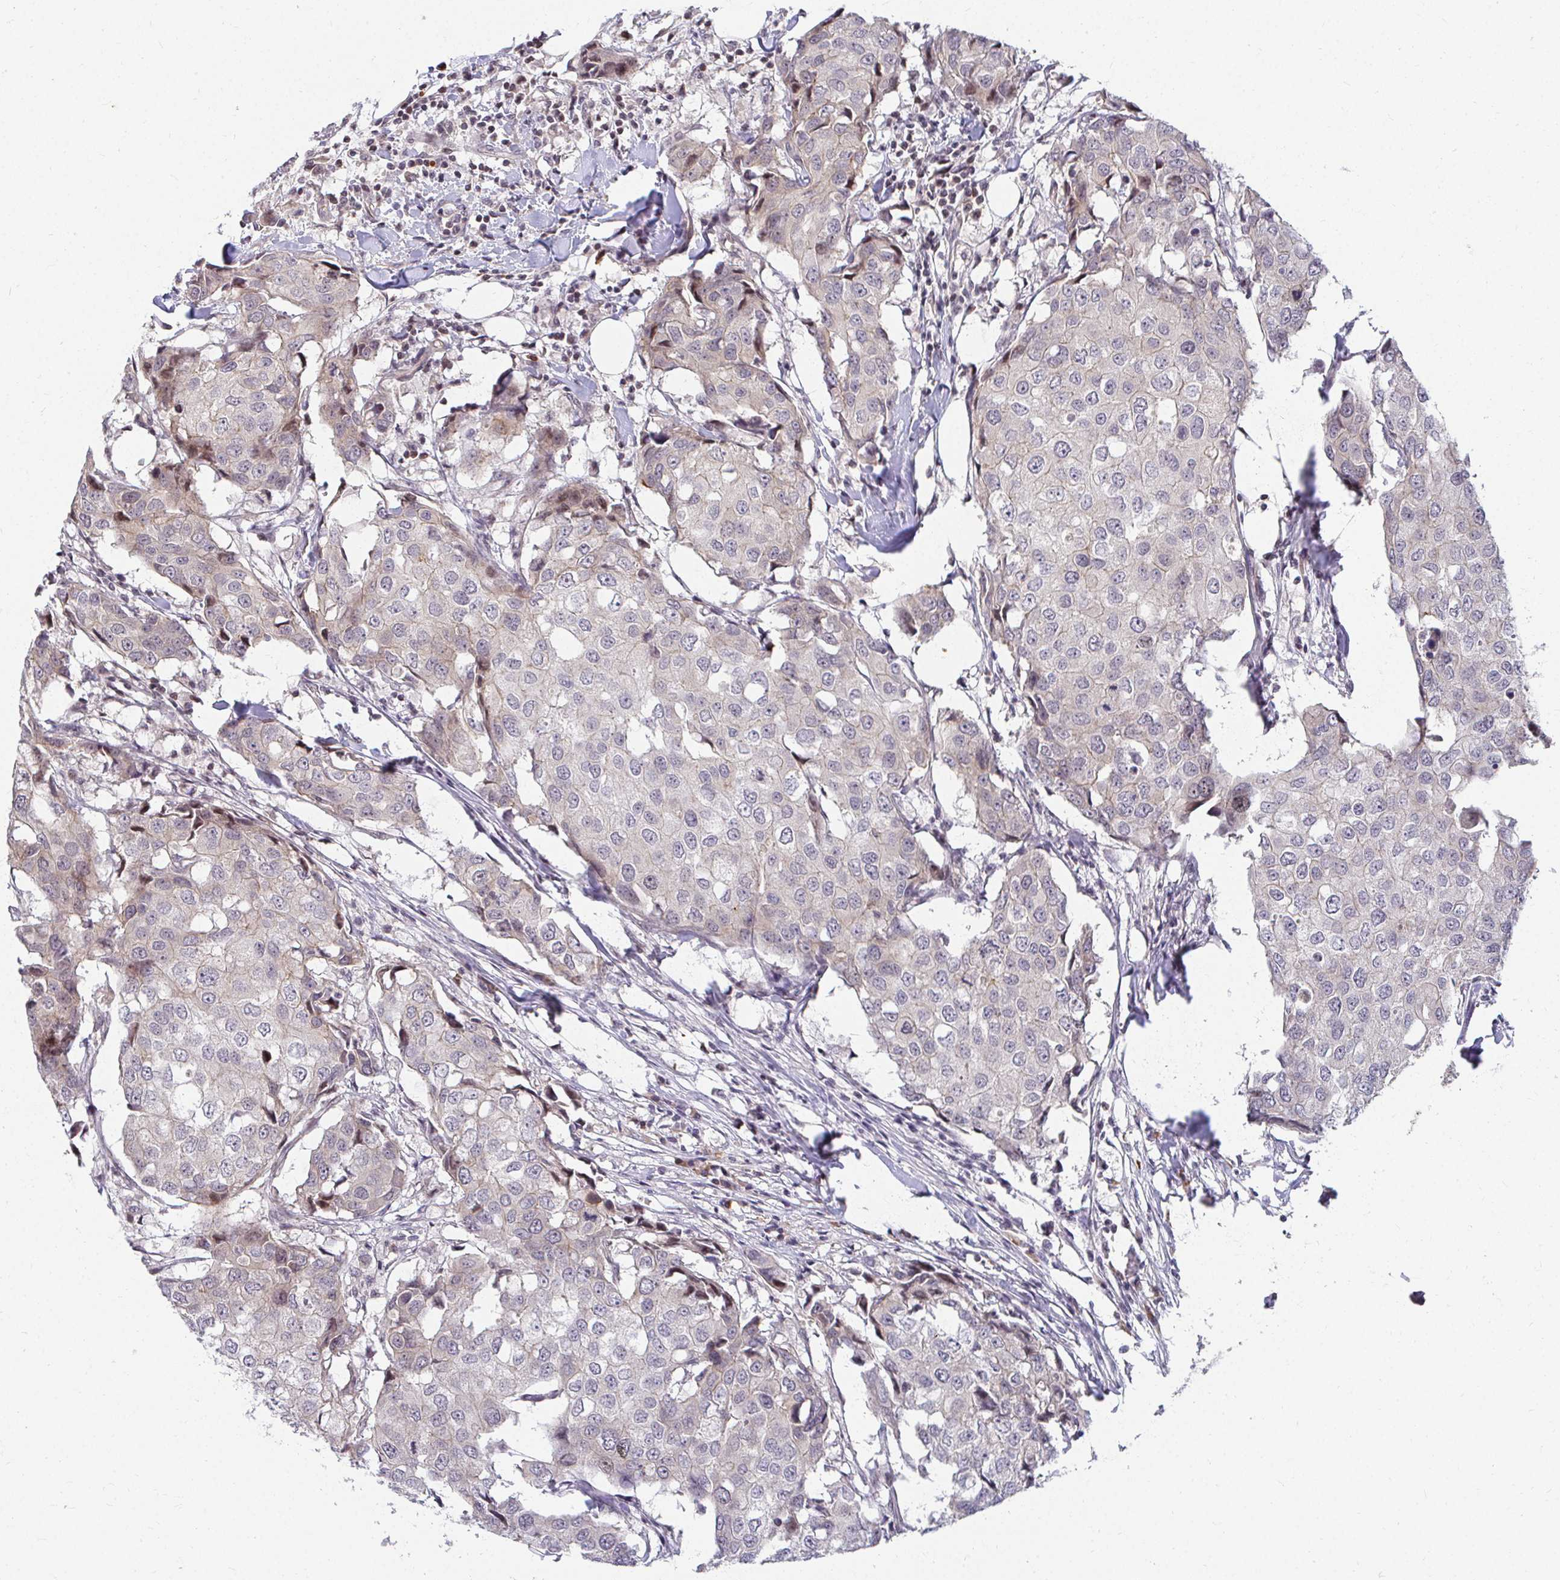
{"staining": {"intensity": "negative", "quantity": "none", "location": "none"}, "tissue": "breast cancer", "cell_type": "Tumor cells", "image_type": "cancer", "snomed": [{"axis": "morphology", "description": "Duct carcinoma"}, {"axis": "topography", "description": "Breast"}], "caption": "This is a image of immunohistochemistry staining of breast cancer, which shows no staining in tumor cells.", "gene": "ANK3", "patient": {"sex": "female", "age": 27}}